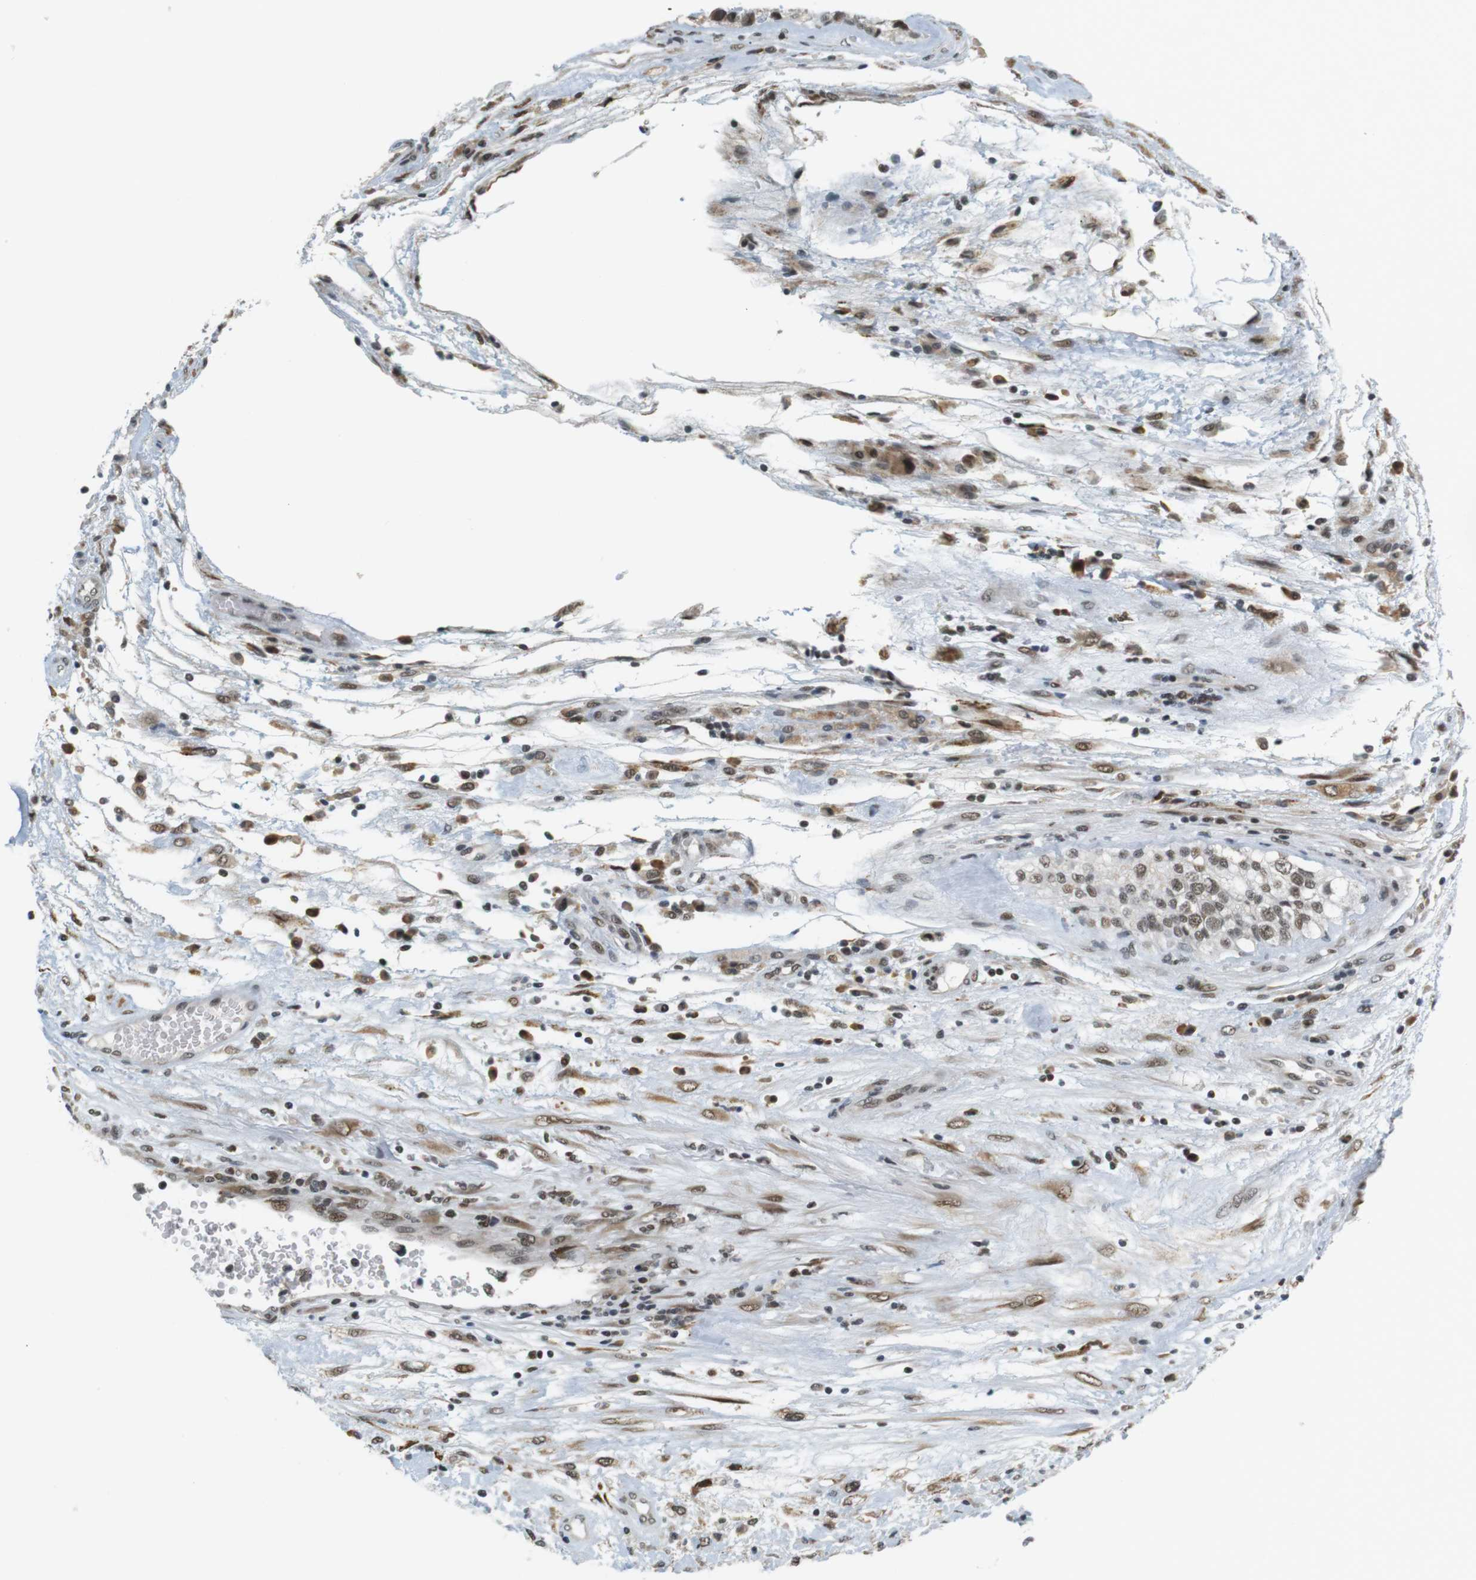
{"staining": {"intensity": "weak", "quantity": ">75%", "location": "nuclear"}, "tissue": "testis cancer", "cell_type": "Tumor cells", "image_type": "cancer", "snomed": [{"axis": "morphology", "description": "Carcinoma, Embryonal, NOS"}, {"axis": "topography", "description": "Testis"}], "caption": "A histopathology image of embryonal carcinoma (testis) stained for a protein displays weak nuclear brown staining in tumor cells. Immunohistochemistry stains the protein of interest in brown and the nuclei are stained blue.", "gene": "RNF38", "patient": {"sex": "male", "age": 36}}